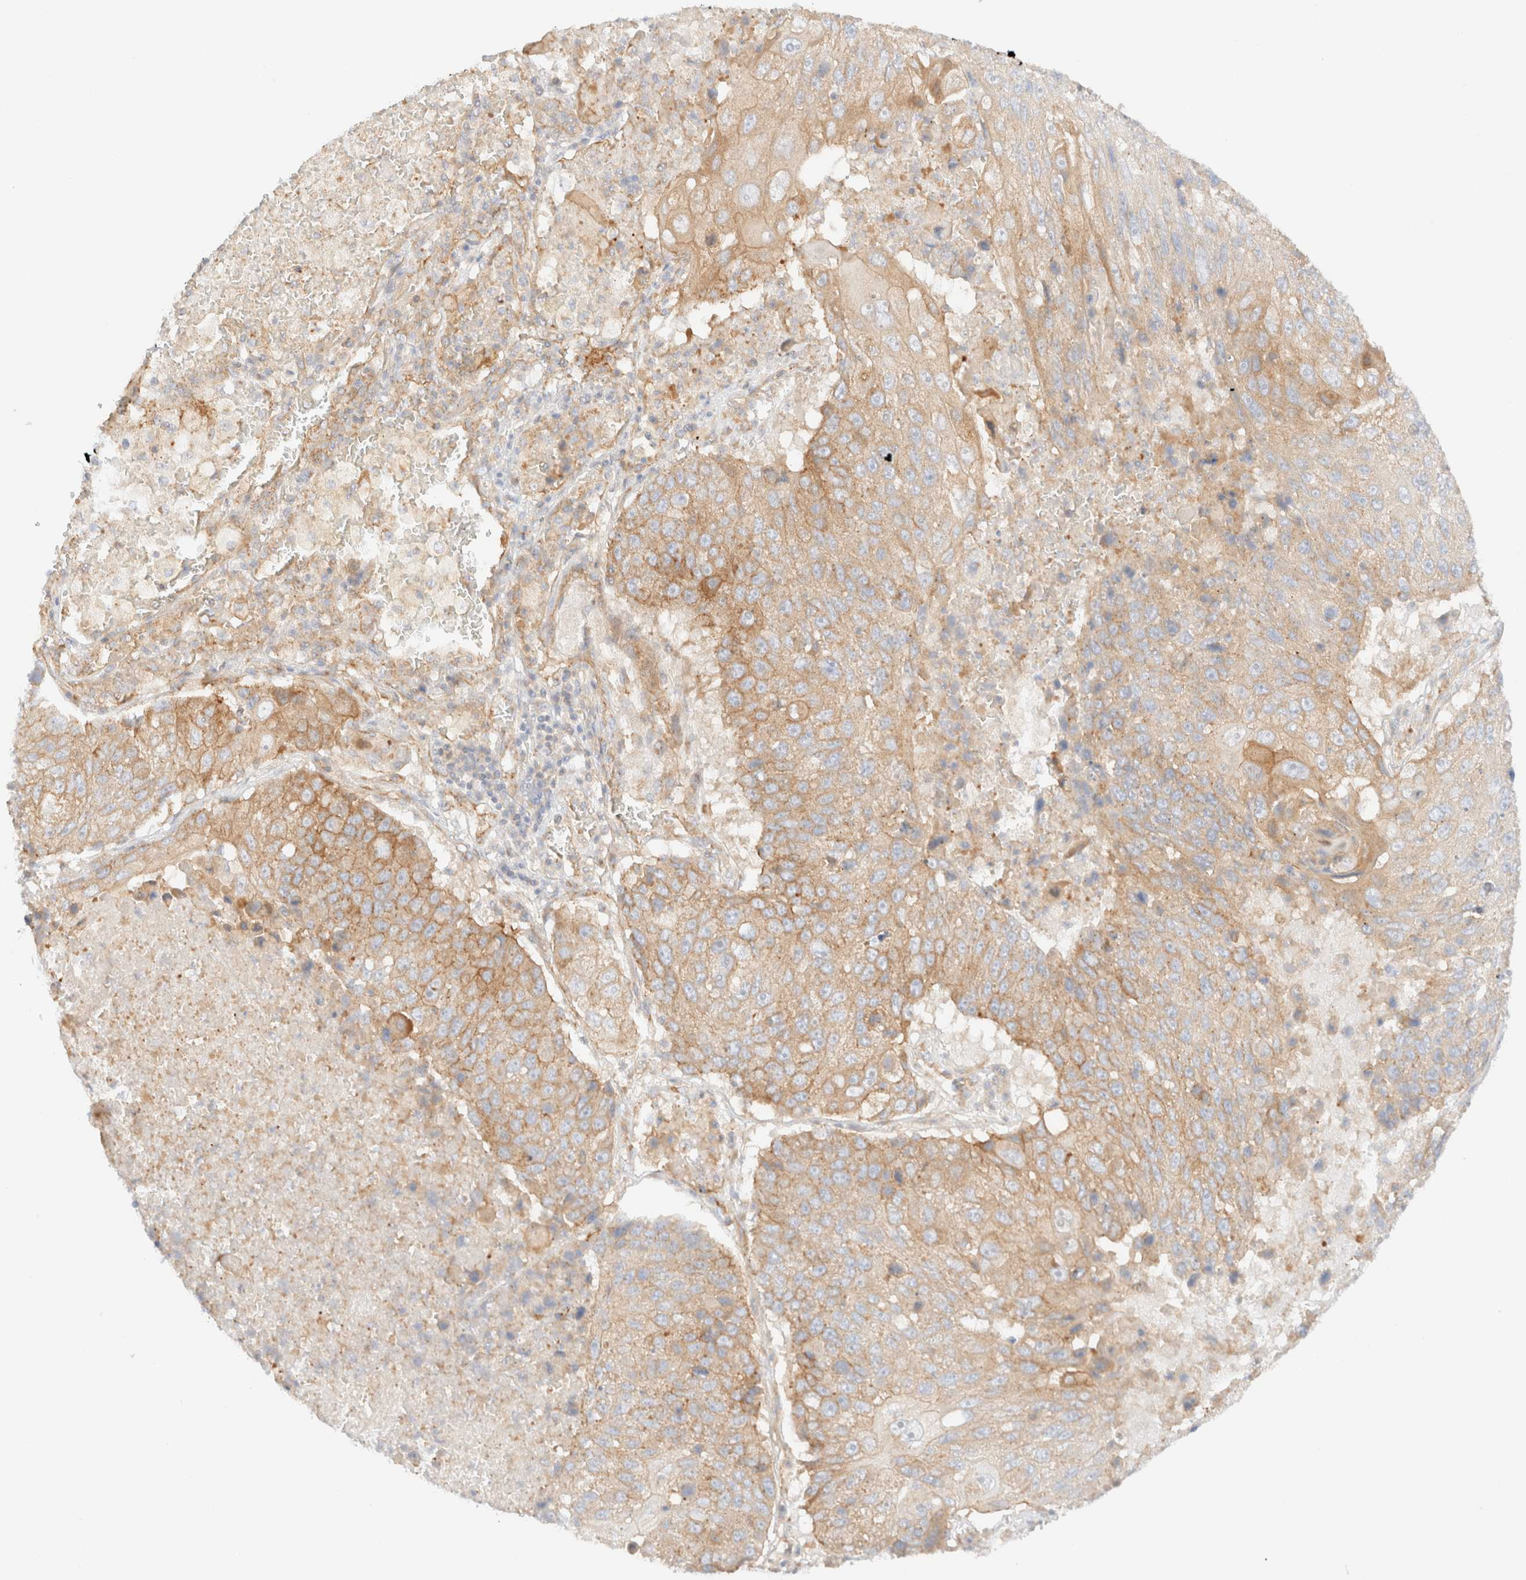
{"staining": {"intensity": "moderate", "quantity": "25%-75%", "location": "cytoplasmic/membranous"}, "tissue": "lung cancer", "cell_type": "Tumor cells", "image_type": "cancer", "snomed": [{"axis": "morphology", "description": "Squamous cell carcinoma, NOS"}, {"axis": "topography", "description": "Lung"}], "caption": "Lung cancer (squamous cell carcinoma) tissue exhibits moderate cytoplasmic/membranous positivity in approximately 25%-75% of tumor cells, visualized by immunohistochemistry.", "gene": "MYO10", "patient": {"sex": "male", "age": 61}}